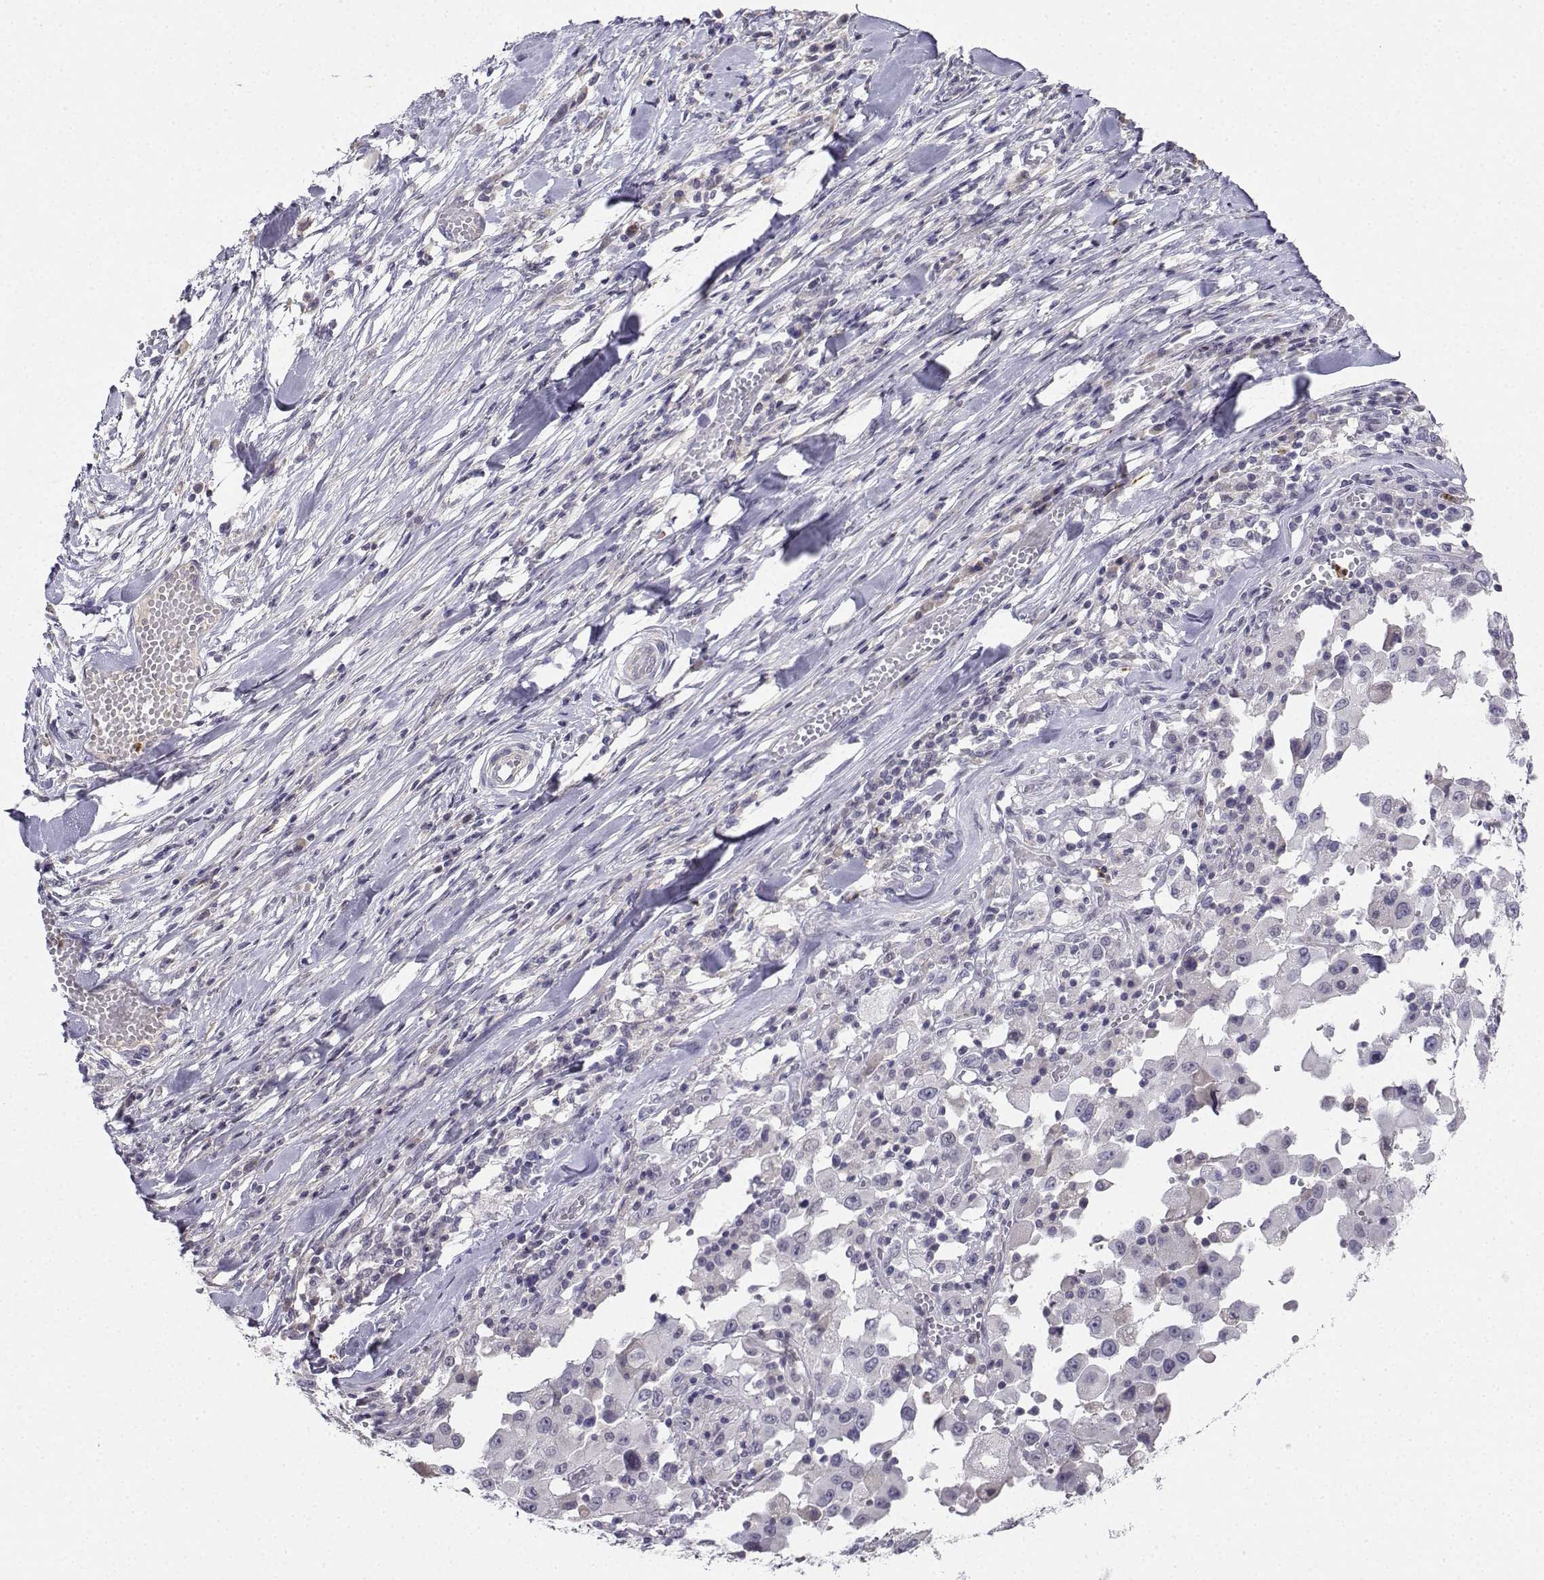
{"staining": {"intensity": "negative", "quantity": "none", "location": "none"}, "tissue": "melanoma", "cell_type": "Tumor cells", "image_type": "cancer", "snomed": [{"axis": "morphology", "description": "Malignant melanoma, Metastatic site"}, {"axis": "topography", "description": "Lymph node"}], "caption": "This is an immunohistochemistry (IHC) photomicrograph of human malignant melanoma (metastatic site). There is no staining in tumor cells.", "gene": "CALY", "patient": {"sex": "male", "age": 50}}